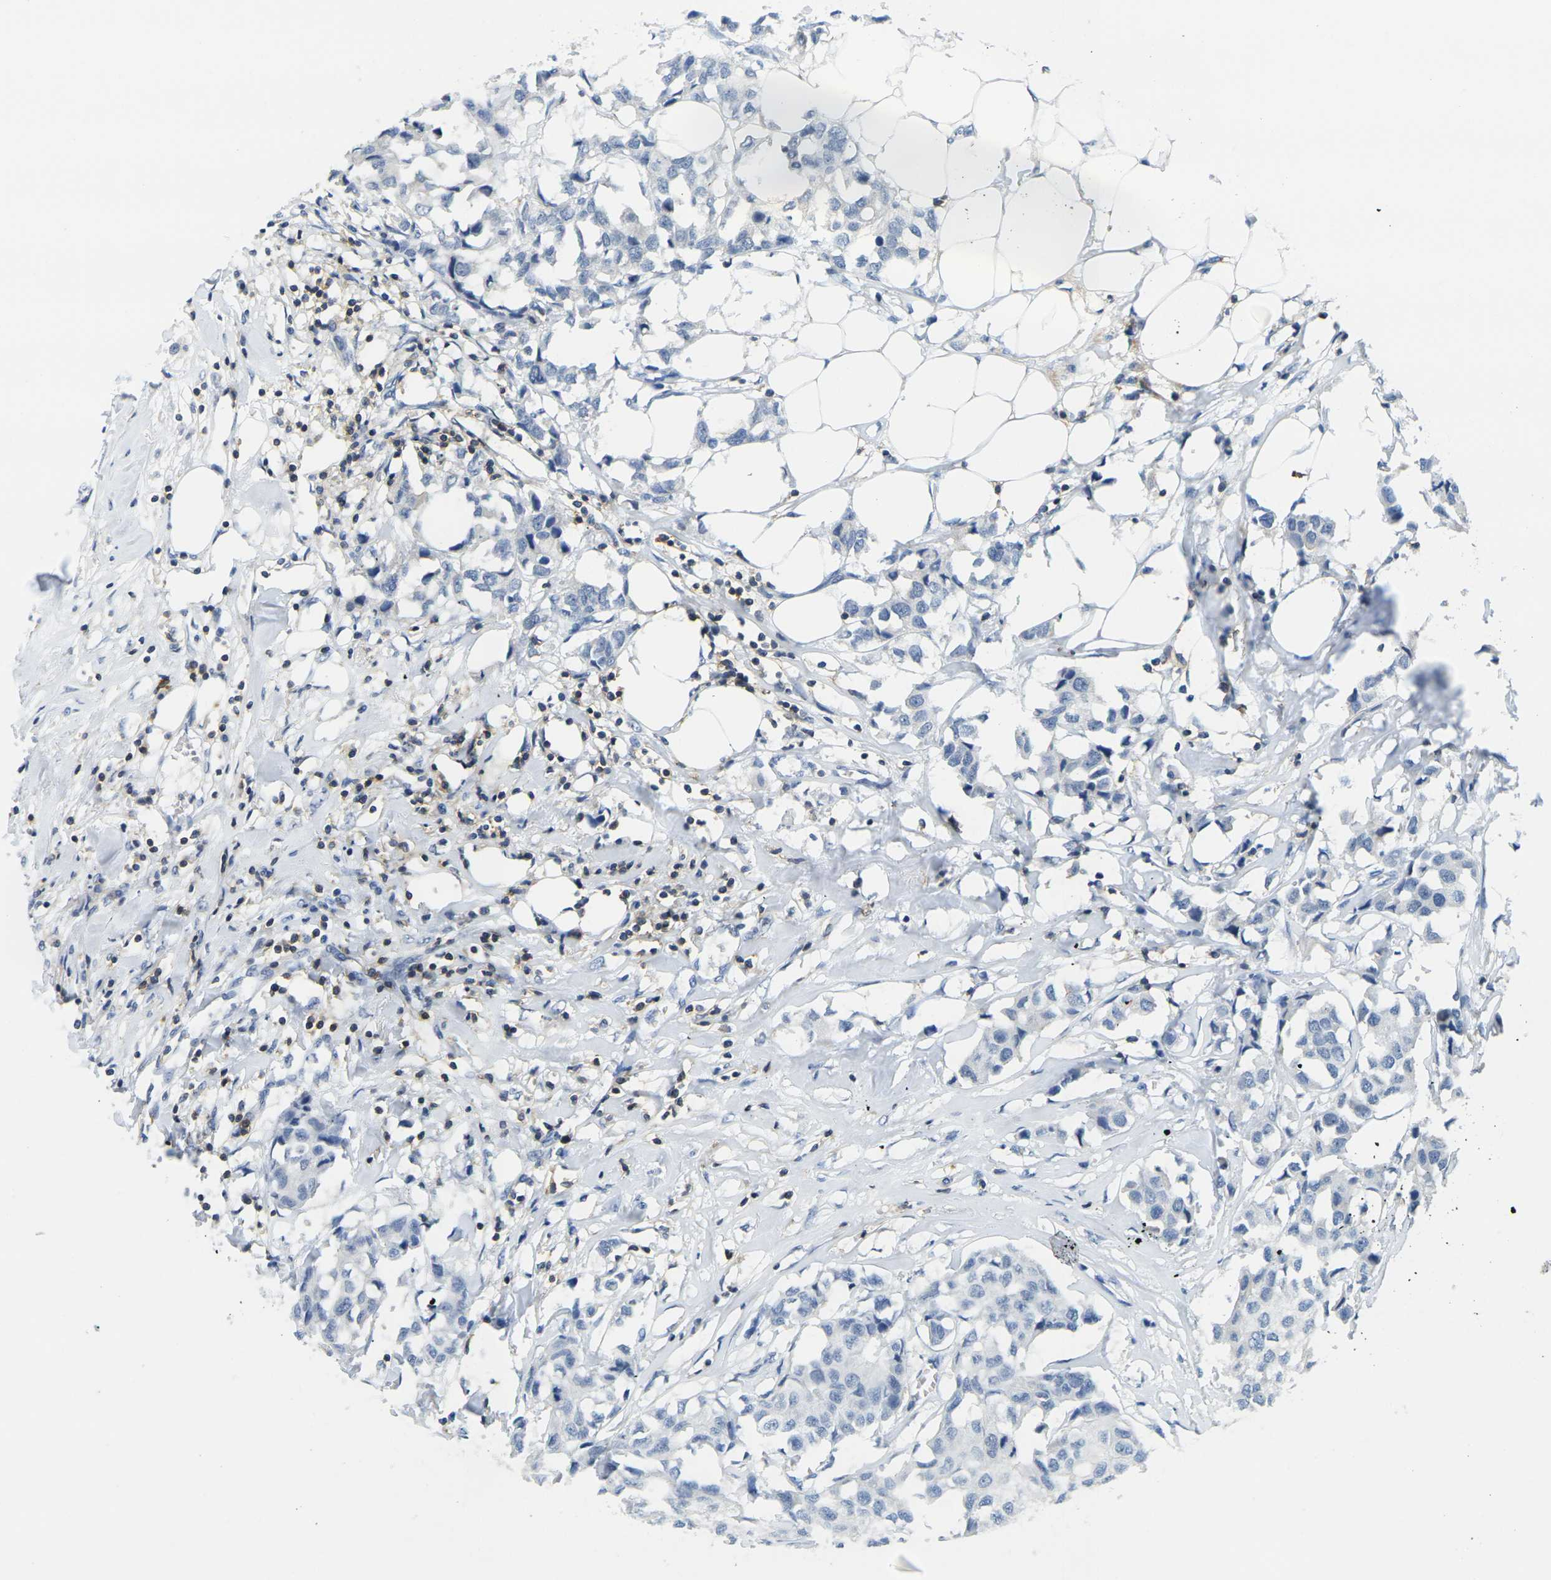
{"staining": {"intensity": "negative", "quantity": "none", "location": "none"}, "tissue": "breast cancer", "cell_type": "Tumor cells", "image_type": "cancer", "snomed": [{"axis": "morphology", "description": "Duct carcinoma"}, {"axis": "topography", "description": "Breast"}], "caption": "Tumor cells are negative for brown protein staining in breast cancer.", "gene": "CD3D", "patient": {"sex": "female", "age": 80}}